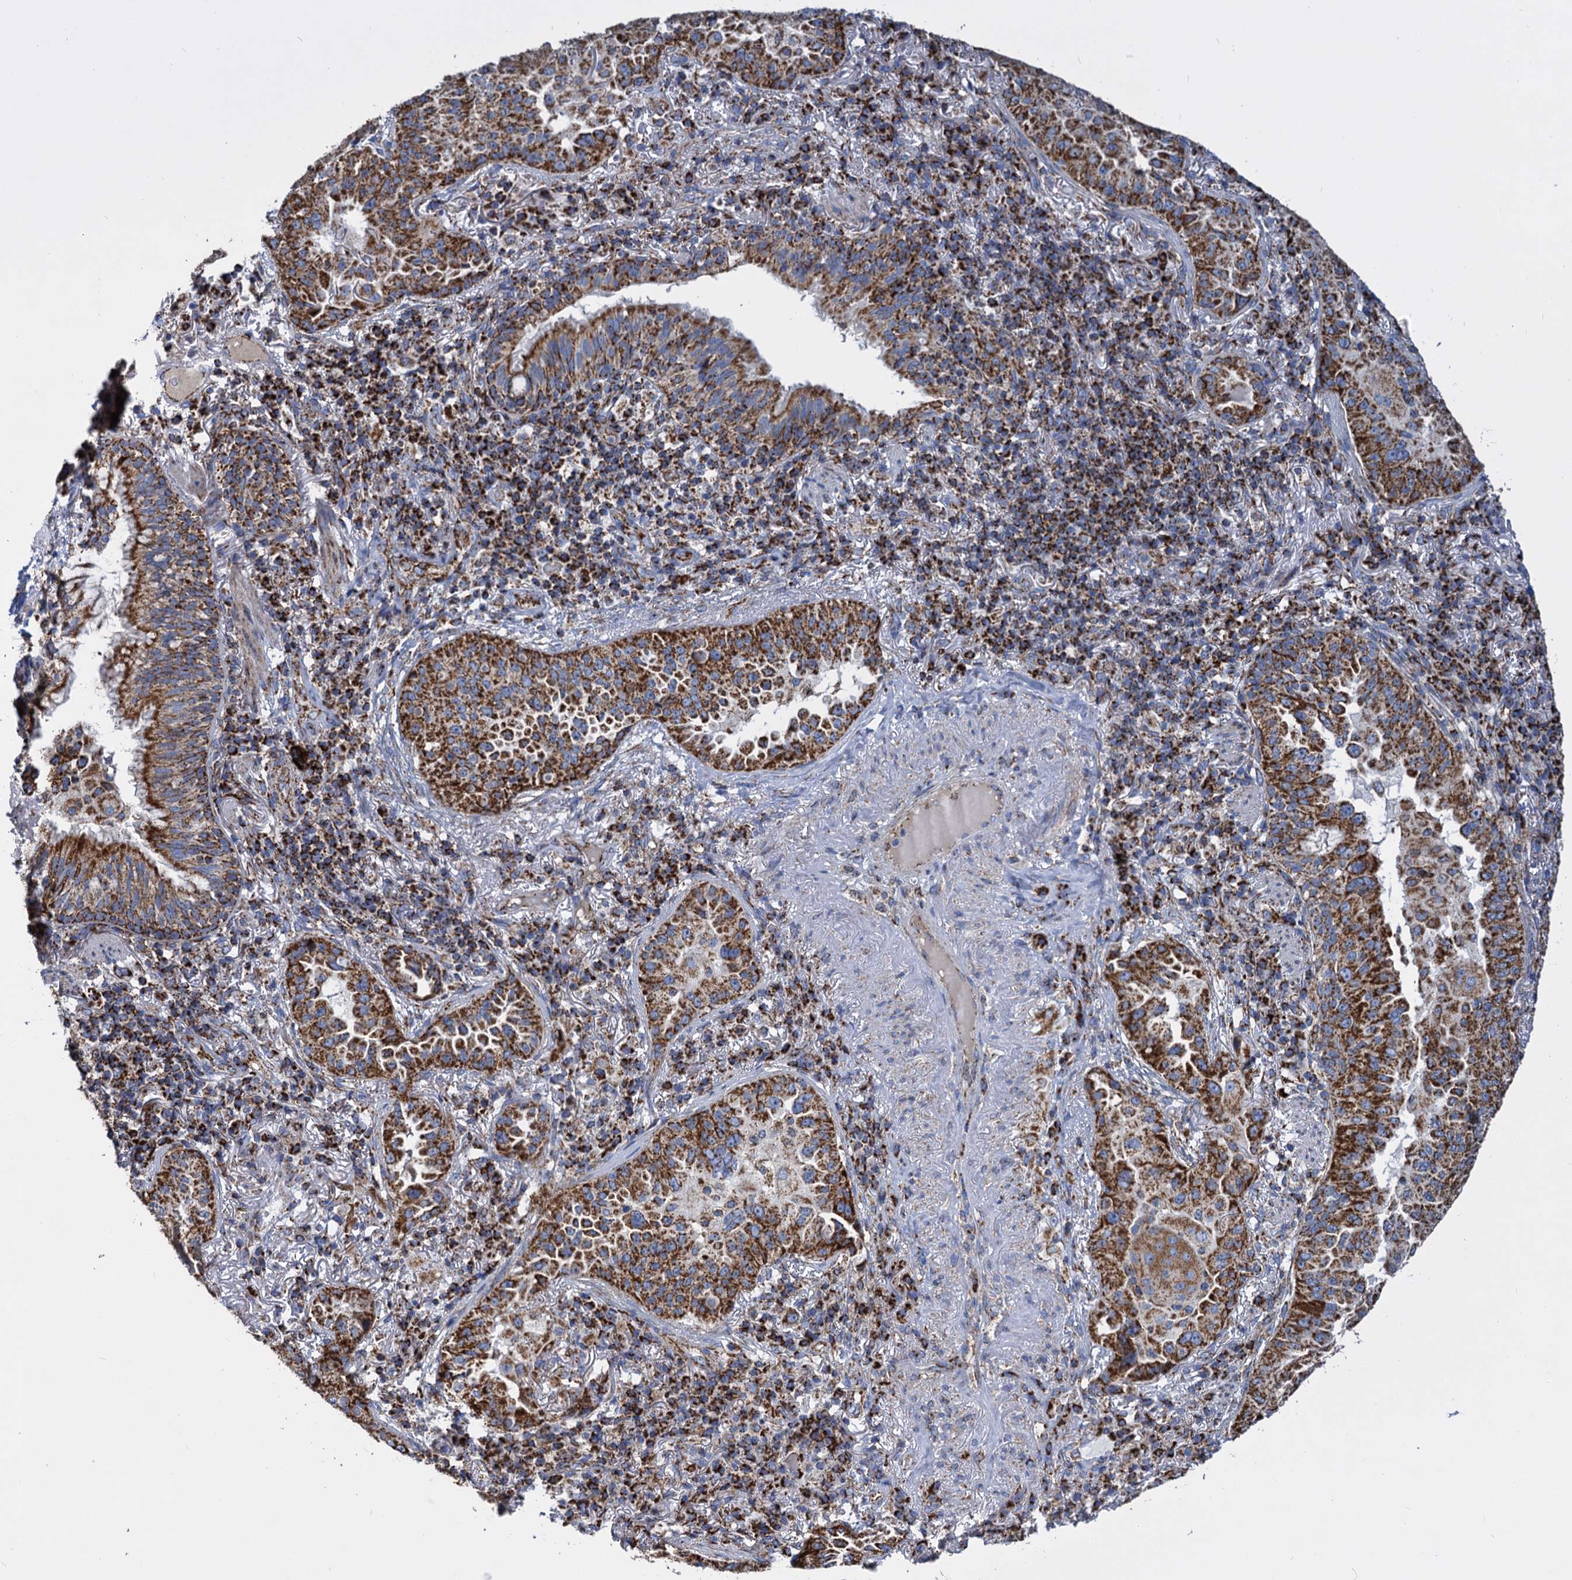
{"staining": {"intensity": "strong", "quantity": ">75%", "location": "cytoplasmic/membranous"}, "tissue": "lung cancer", "cell_type": "Tumor cells", "image_type": "cancer", "snomed": [{"axis": "morphology", "description": "Adenocarcinoma, NOS"}, {"axis": "topography", "description": "Lung"}], "caption": "Adenocarcinoma (lung) was stained to show a protein in brown. There is high levels of strong cytoplasmic/membranous expression in approximately >75% of tumor cells.", "gene": "TIMM10", "patient": {"sex": "female", "age": 69}}